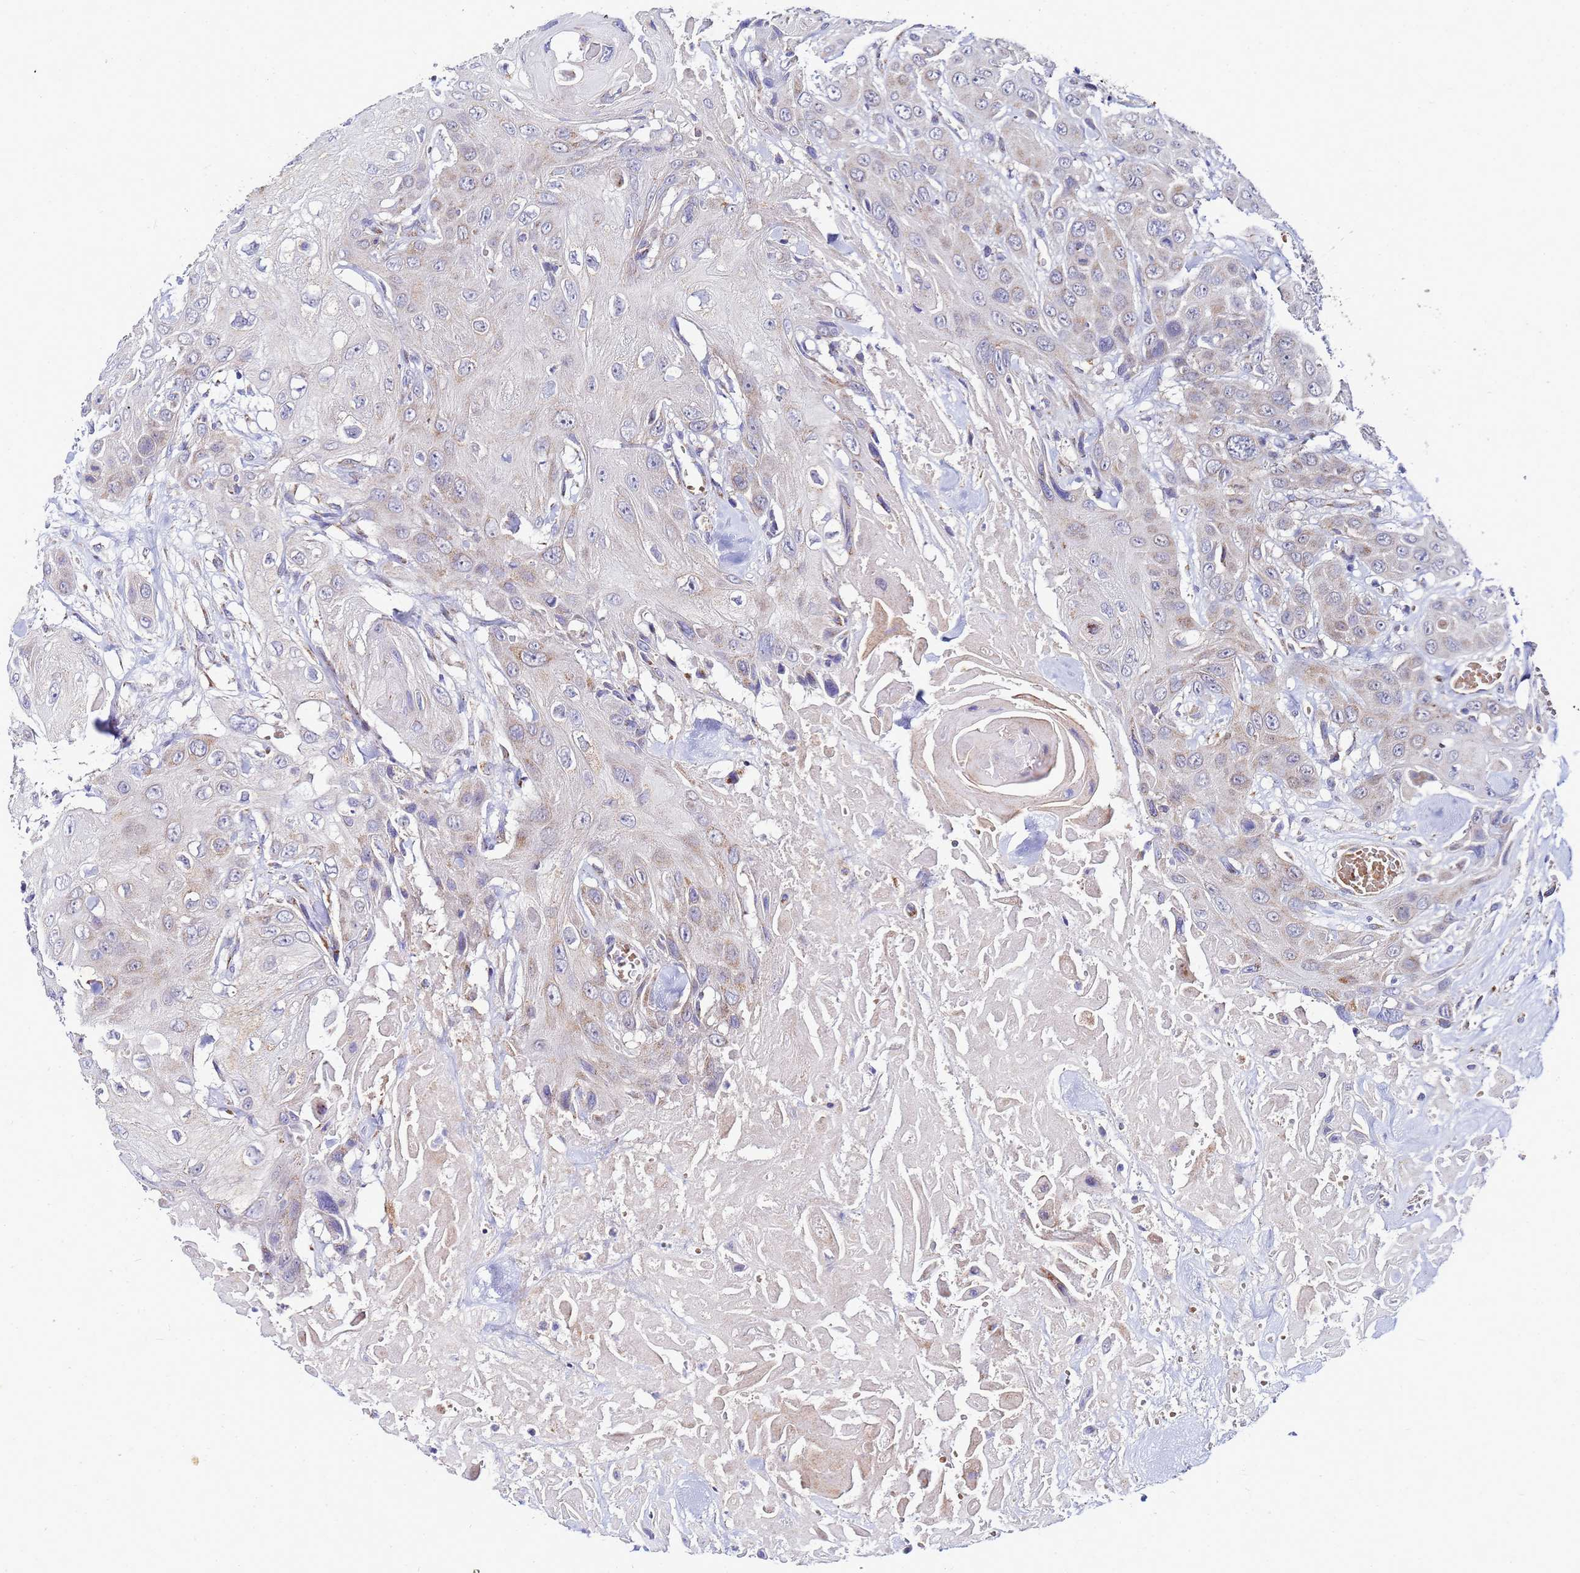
{"staining": {"intensity": "weak", "quantity": "25%-75%", "location": "cytoplasmic/membranous"}, "tissue": "head and neck cancer", "cell_type": "Tumor cells", "image_type": "cancer", "snomed": [{"axis": "morphology", "description": "Squamous cell carcinoma, NOS"}, {"axis": "topography", "description": "Head-Neck"}], "caption": "Immunohistochemical staining of head and neck squamous cell carcinoma exhibits low levels of weak cytoplasmic/membranous protein expression in about 25%-75% of tumor cells.", "gene": "FAHD2A", "patient": {"sex": "male", "age": 81}}